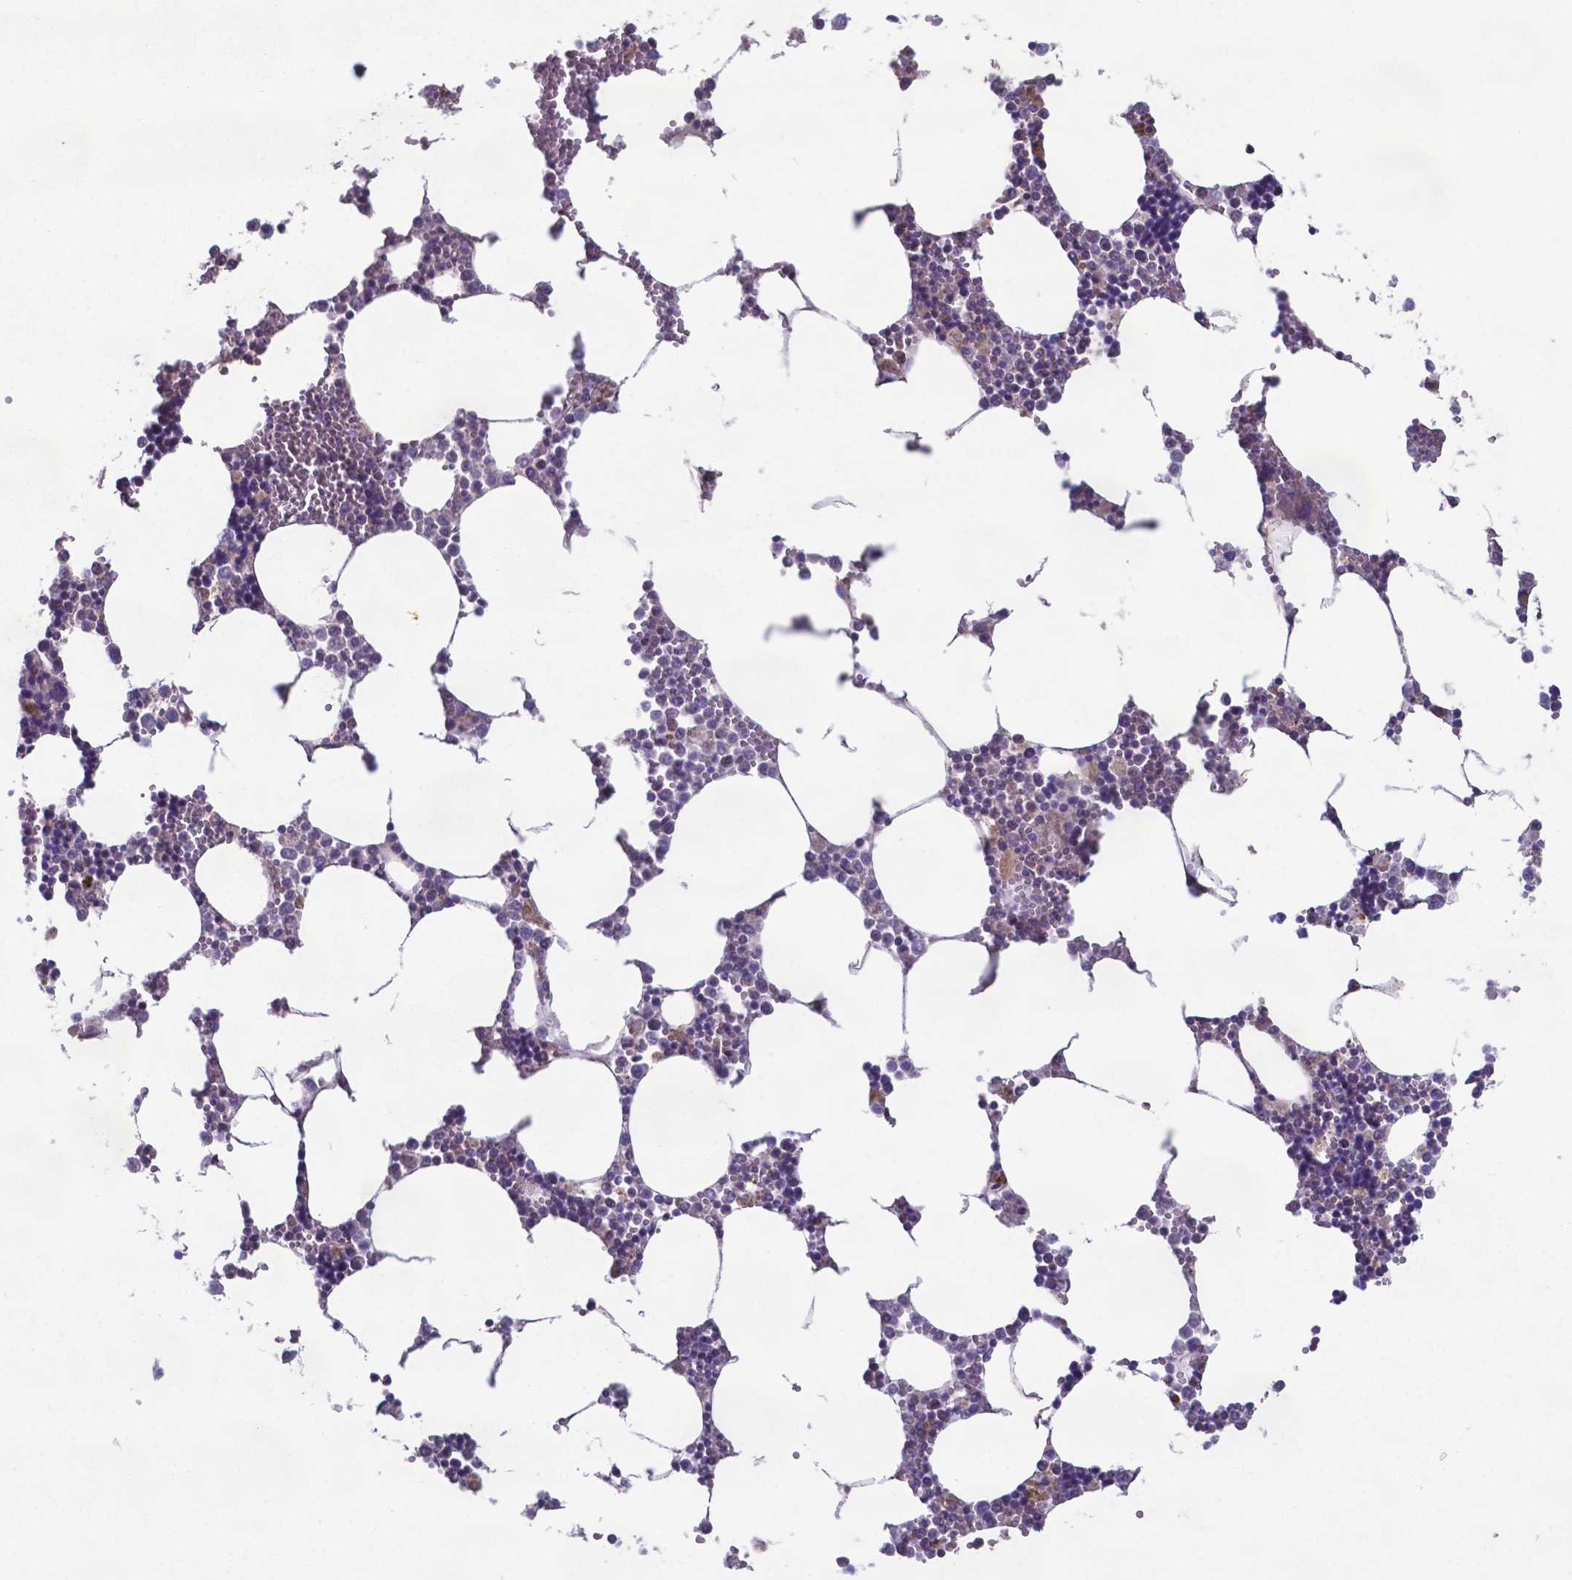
{"staining": {"intensity": "moderate", "quantity": "<25%", "location": "cytoplasmic/membranous"}, "tissue": "bone marrow", "cell_type": "Hematopoietic cells", "image_type": "normal", "snomed": [{"axis": "morphology", "description": "Normal tissue, NOS"}, {"axis": "topography", "description": "Bone marrow"}], "caption": "Immunohistochemical staining of normal bone marrow reveals low levels of moderate cytoplasmic/membranous staining in about <25% of hematopoietic cells.", "gene": "TYRO3", "patient": {"sex": "male", "age": 54}}